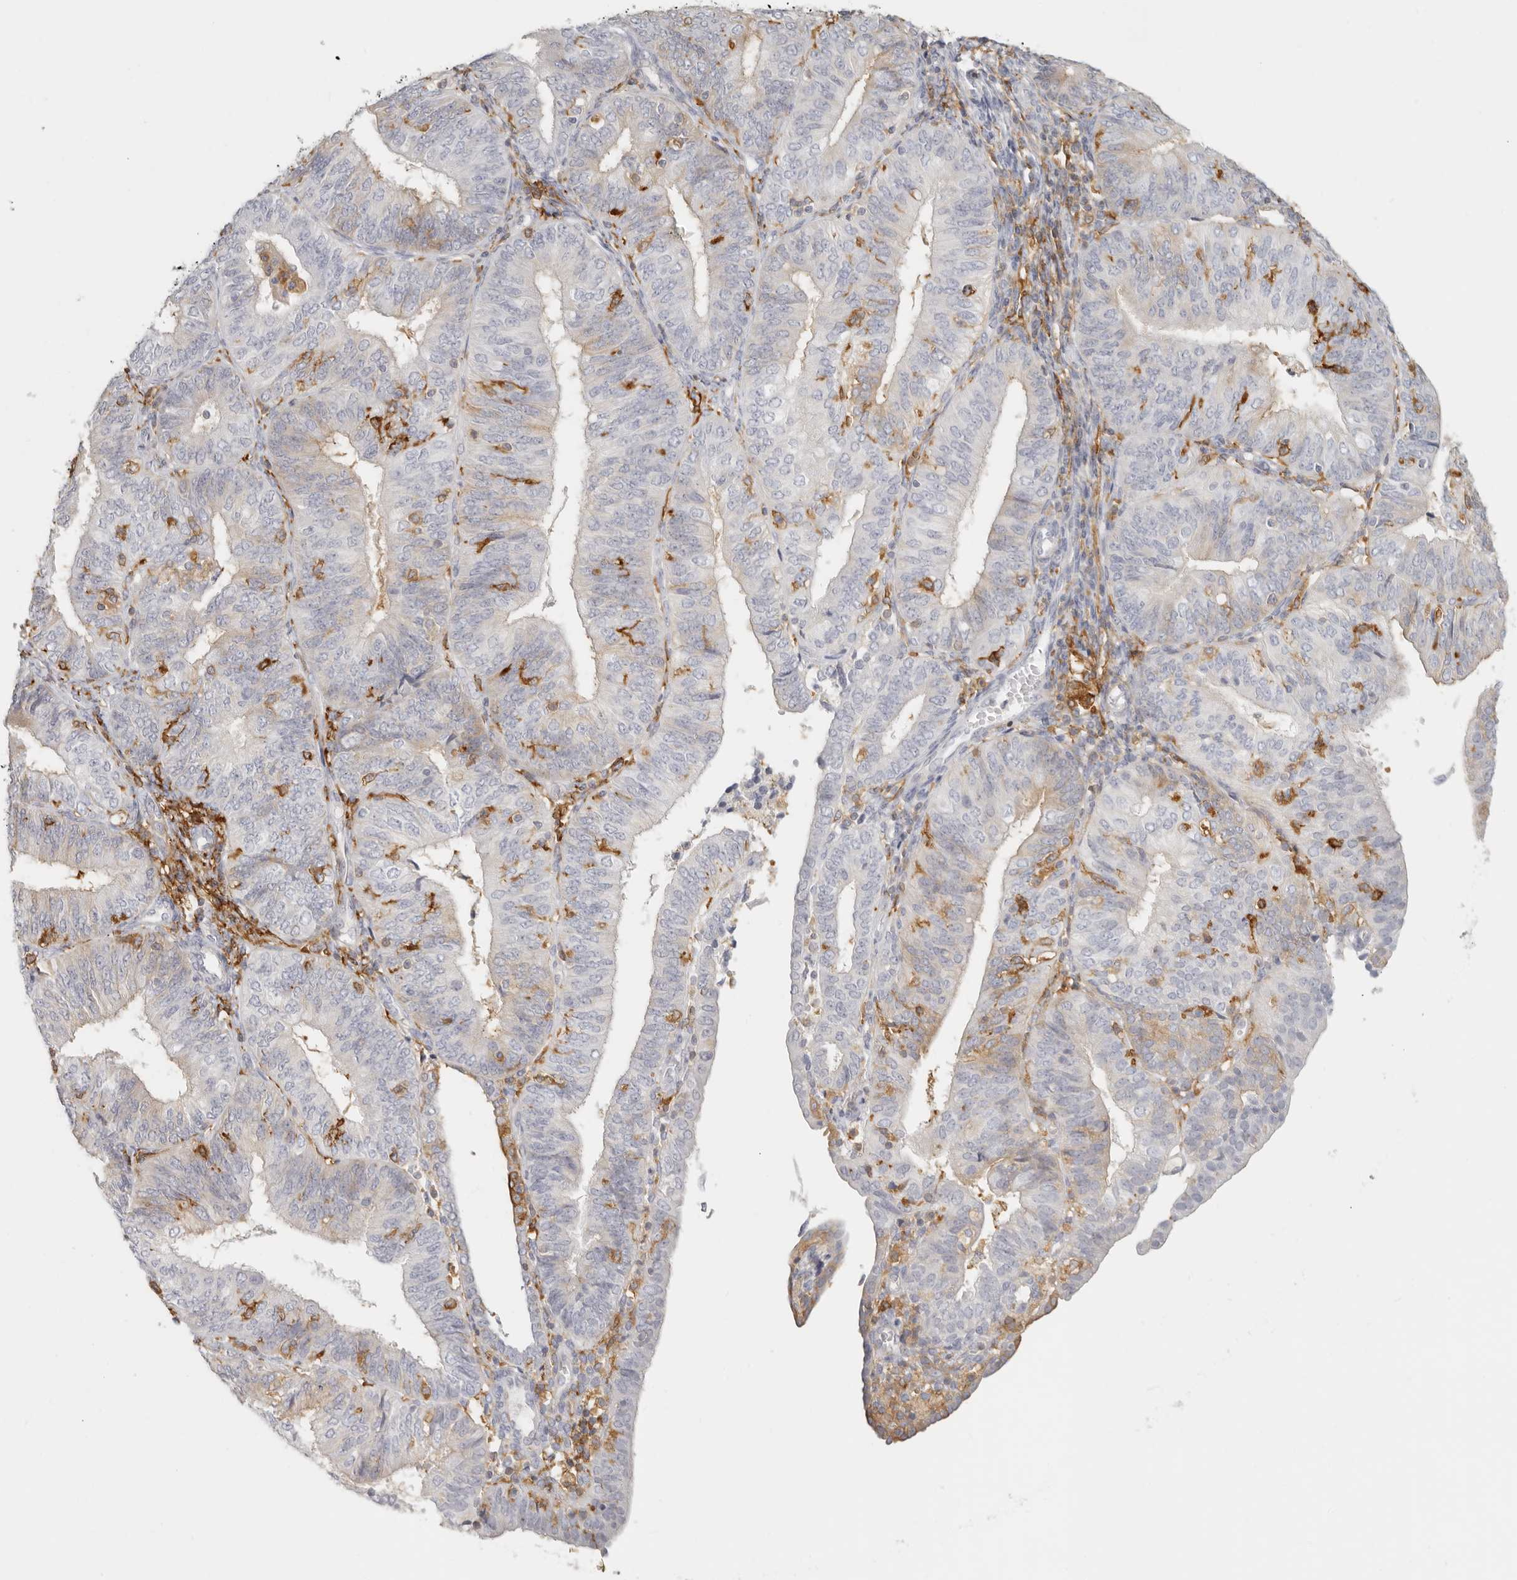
{"staining": {"intensity": "moderate", "quantity": "<25%", "location": "cytoplasmic/membranous"}, "tissue": "endometrial cancer", "cell_type": "Tumor cells", "image_type": "cancer", "snomed": [{"axis": "morphology", "description": "Adenocarcinoma, NOS"}, {"axis": "topography", "description": "Endometrium"}], "caption": "Immunohistochemical staining of endometrial cancer reveals low levels of moderate cytoplasmic/membranous protein positivity in about <25% of tumor cells.", "gene": "NIBAN1", "patient": {"sex": "female", "age": 58}}